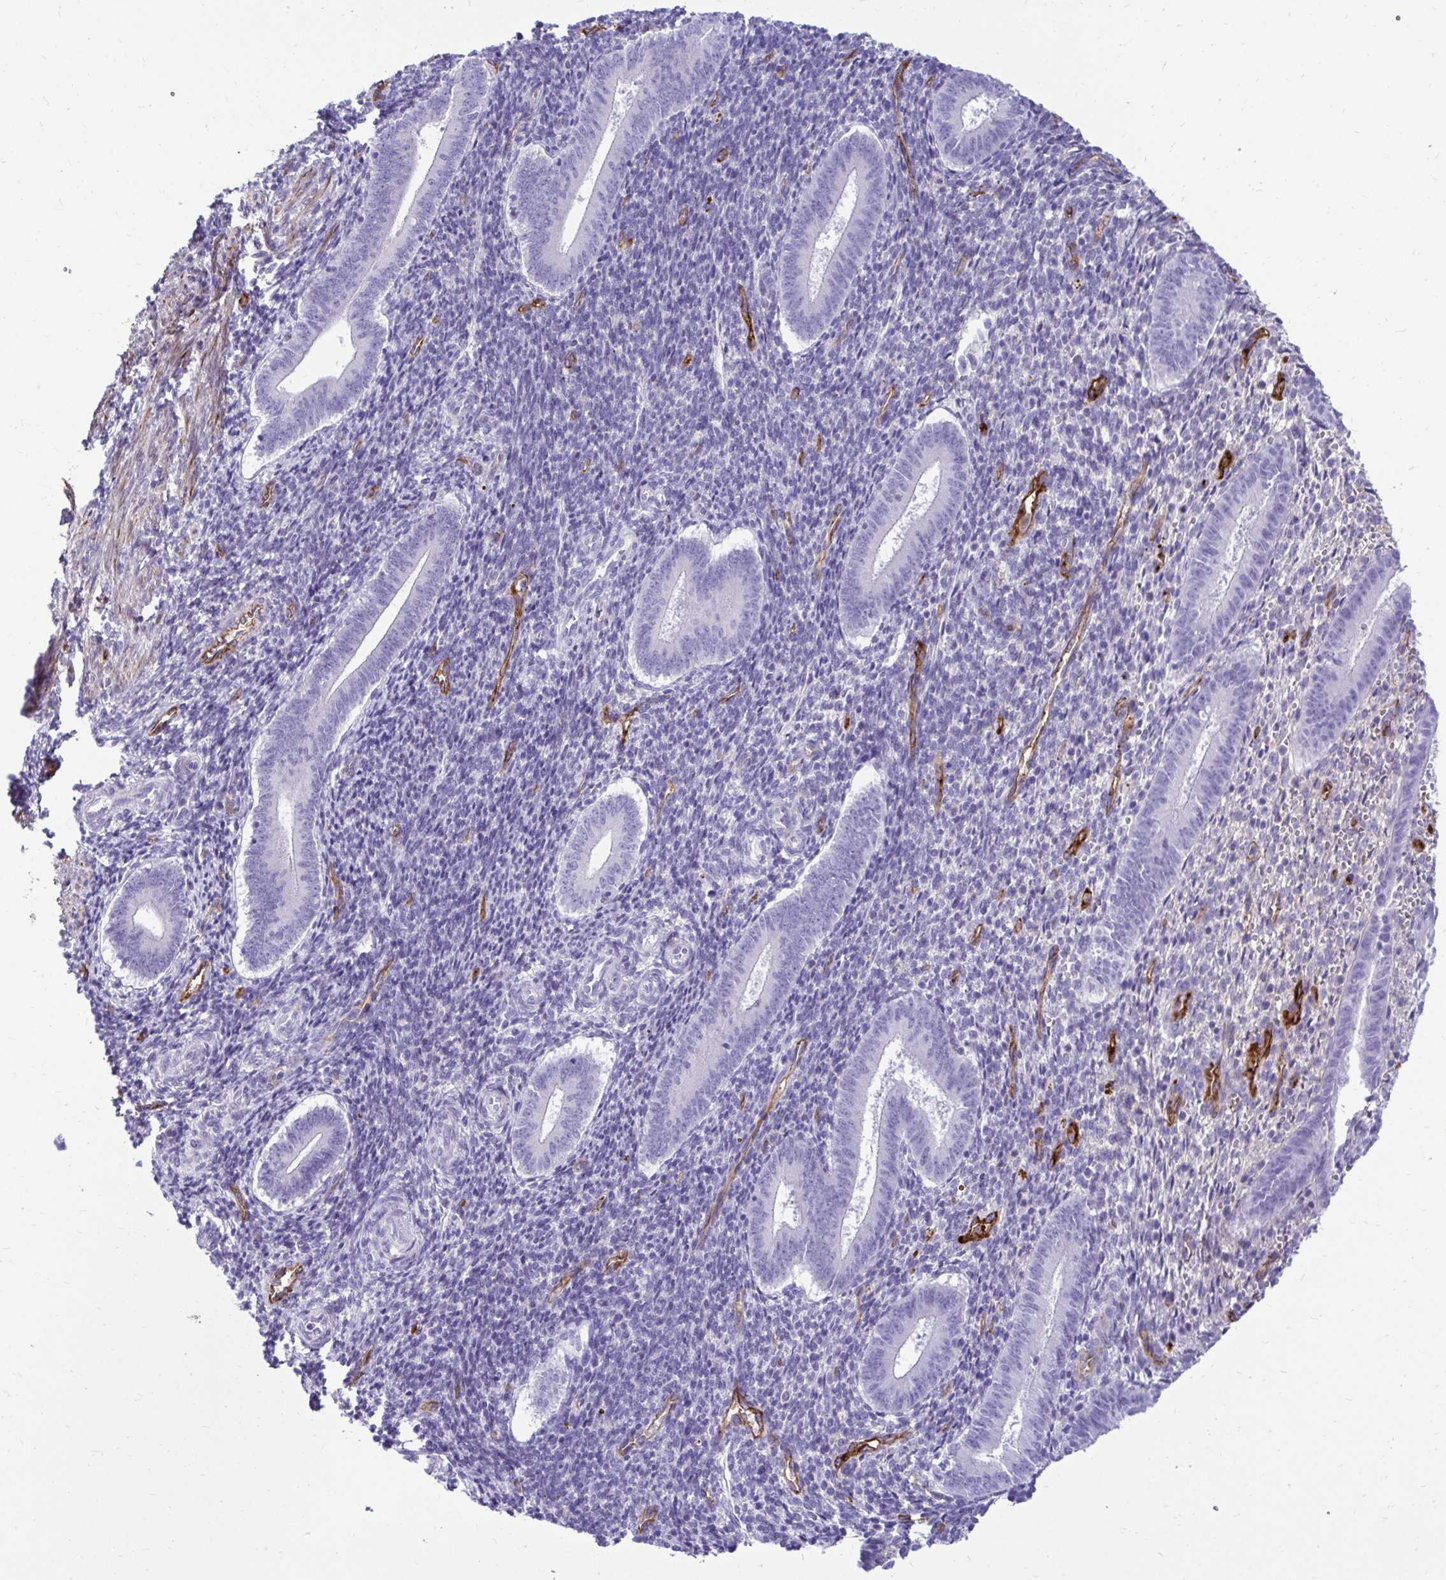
{"staining": {"intensity": "negative", "quantity": "none", "location": "none"}, "tissue": "endometrium", "cell_type": "Cells in endometrial stroma", "image_type": "normal", "snomed": [{"axis": "morphology", "description": "Normal tissue, NOS"}, {"axis": "topography", "description": "Endometrium"}], "caption": "Immunohistochemistry (IHC) photomicrograph of benign endometrium stained for a protein (brown), which shows no expression in cells in endometrial stroma. The staining is performed using DAB brown chromogen with nuclei counter-stained in using hematoxylin.", "gene": "ABCG2", "patient": {"sex": "female", "age": 25}}